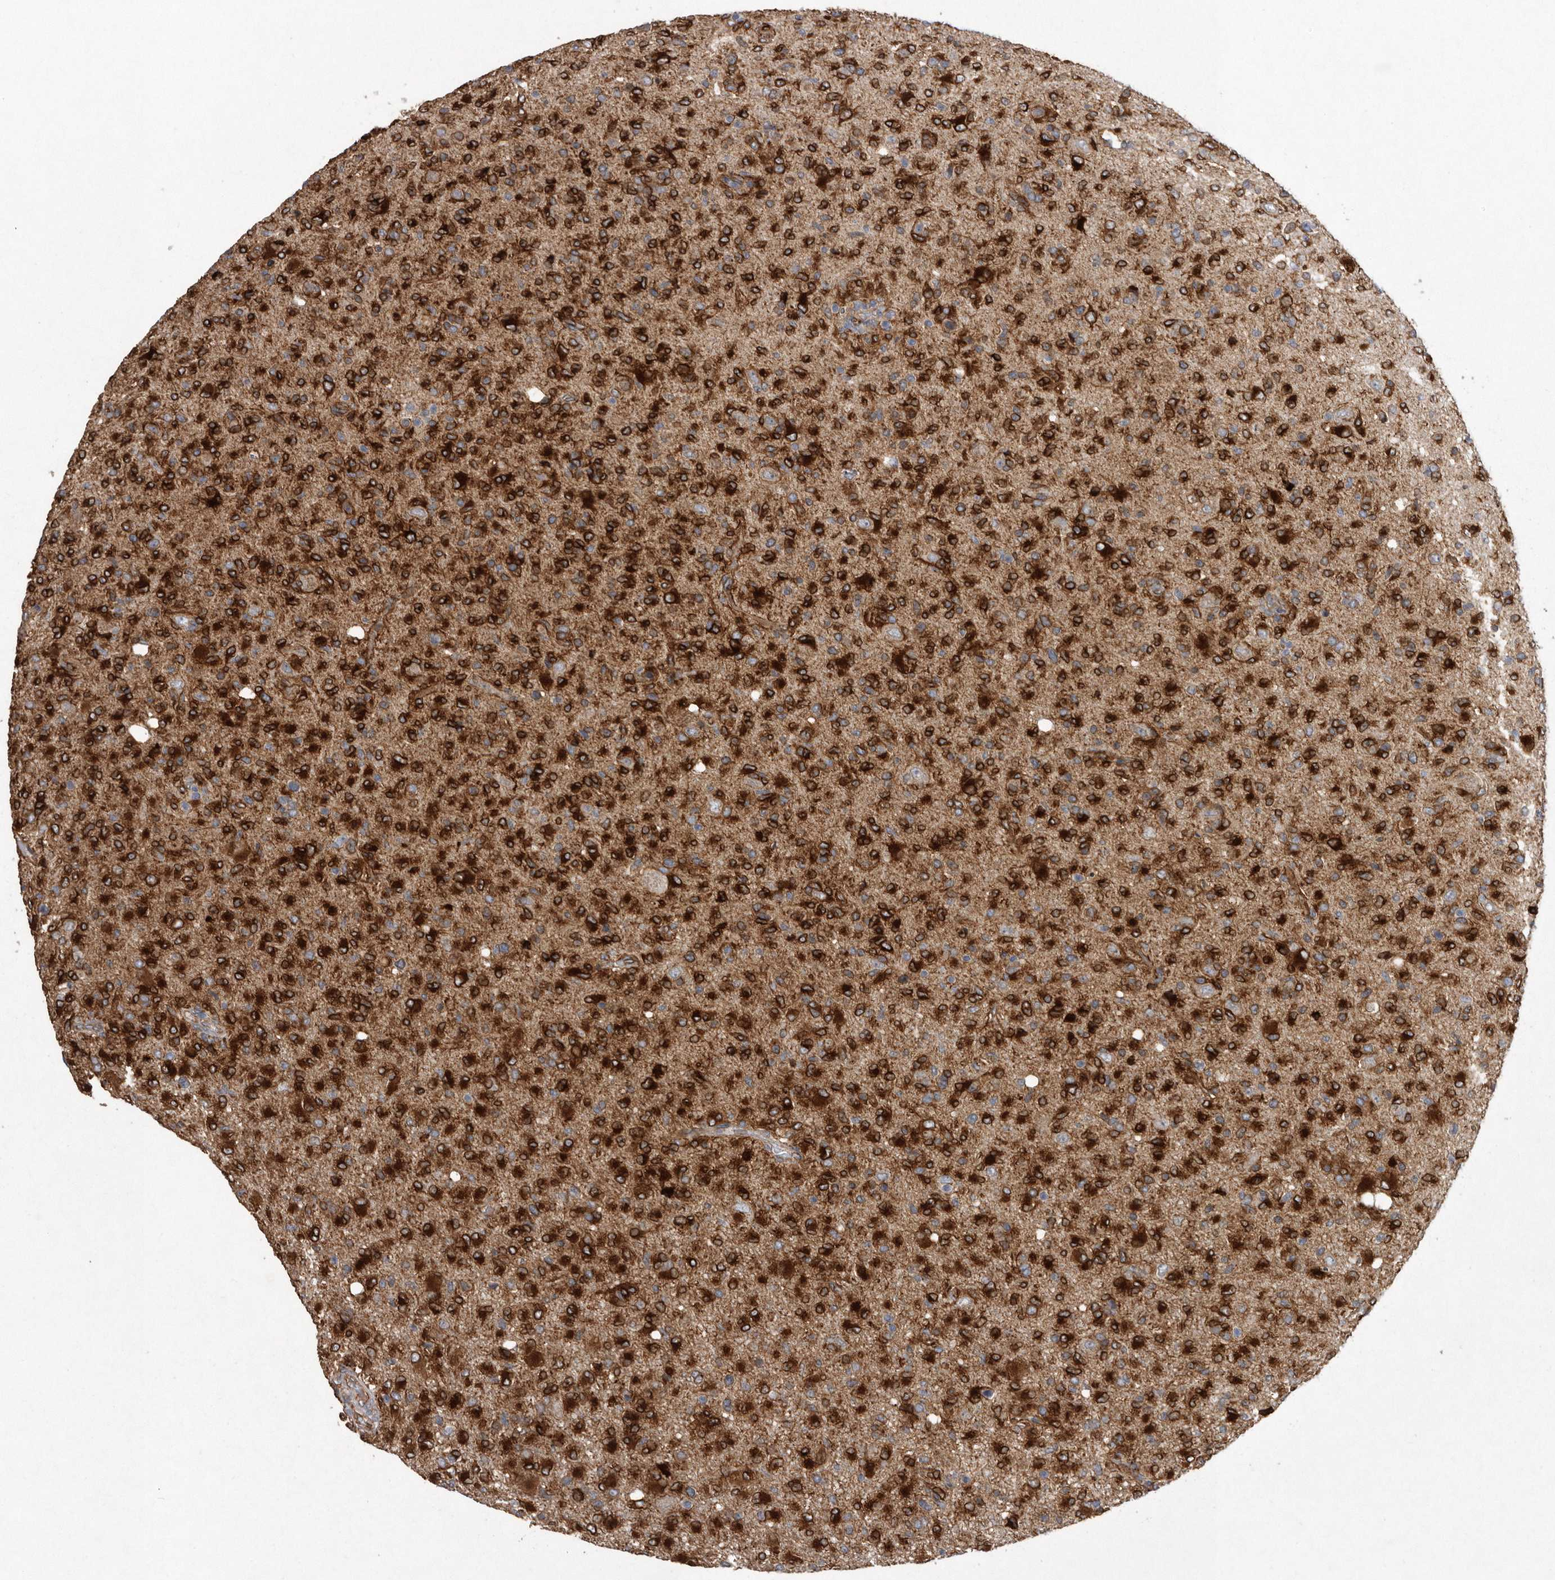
{"staining": {"intensity": "strong", "quantity": ">75%", "location": "cytoplasmic/membranous"}, "tissue": "glioma", "cell_type": "Tumor cells", "image_type": "cancer", "snomed": [{"axis": "morphology", "description": "Glioma, malignant, High grade"}, {"axis": "topography", "description": "Brain"}], "caption": "Malignant high-grade glioma stained with DAB (3,3'-diaminobenzidine) IHC exhibits high levels of strong cytoplasmic/membranous staining in about >75% of tumor cells.", "gene": "PON2", "patient": {"sex": "female", "age": 57}}